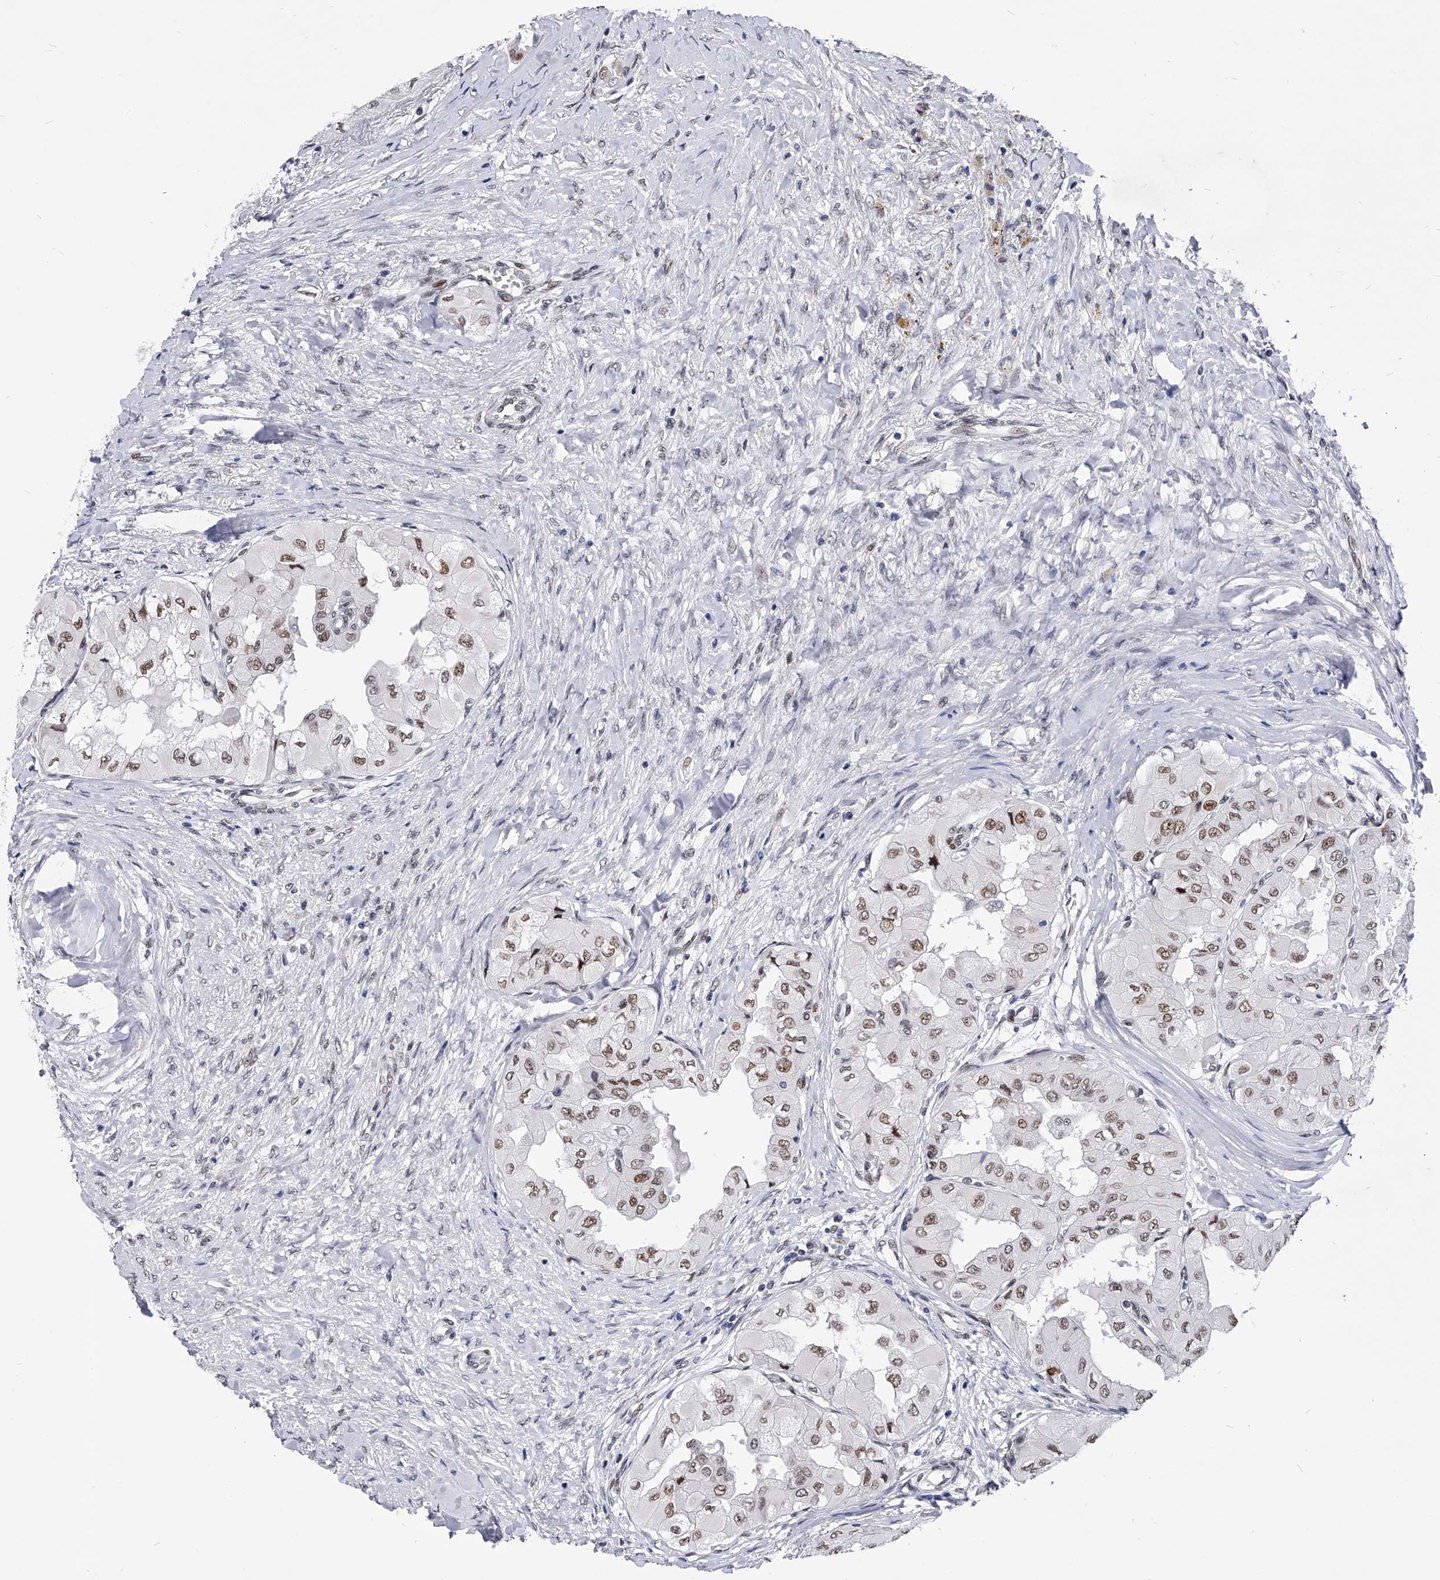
{"staining": {"intensity": "moderate", "quantity": ">75%", "location": "nuclear"}, "tissue": "thyroid cancer", "cell_type": "Tumor cells", "image_type": "cancer", "snomed": [{"axis": "morphology", "description": "Papillary adenocarcinoma, NOS"}, {"axis": "topography", "description": "Thyroid gland"}], "caption": "Papillary adenocarcinoma (thyroid) tissue exhibits moderate nuclear expression in approximately >75% of tumor cells", "gene": "TESK2", "patient": {"sex": "female", "age": 59}}